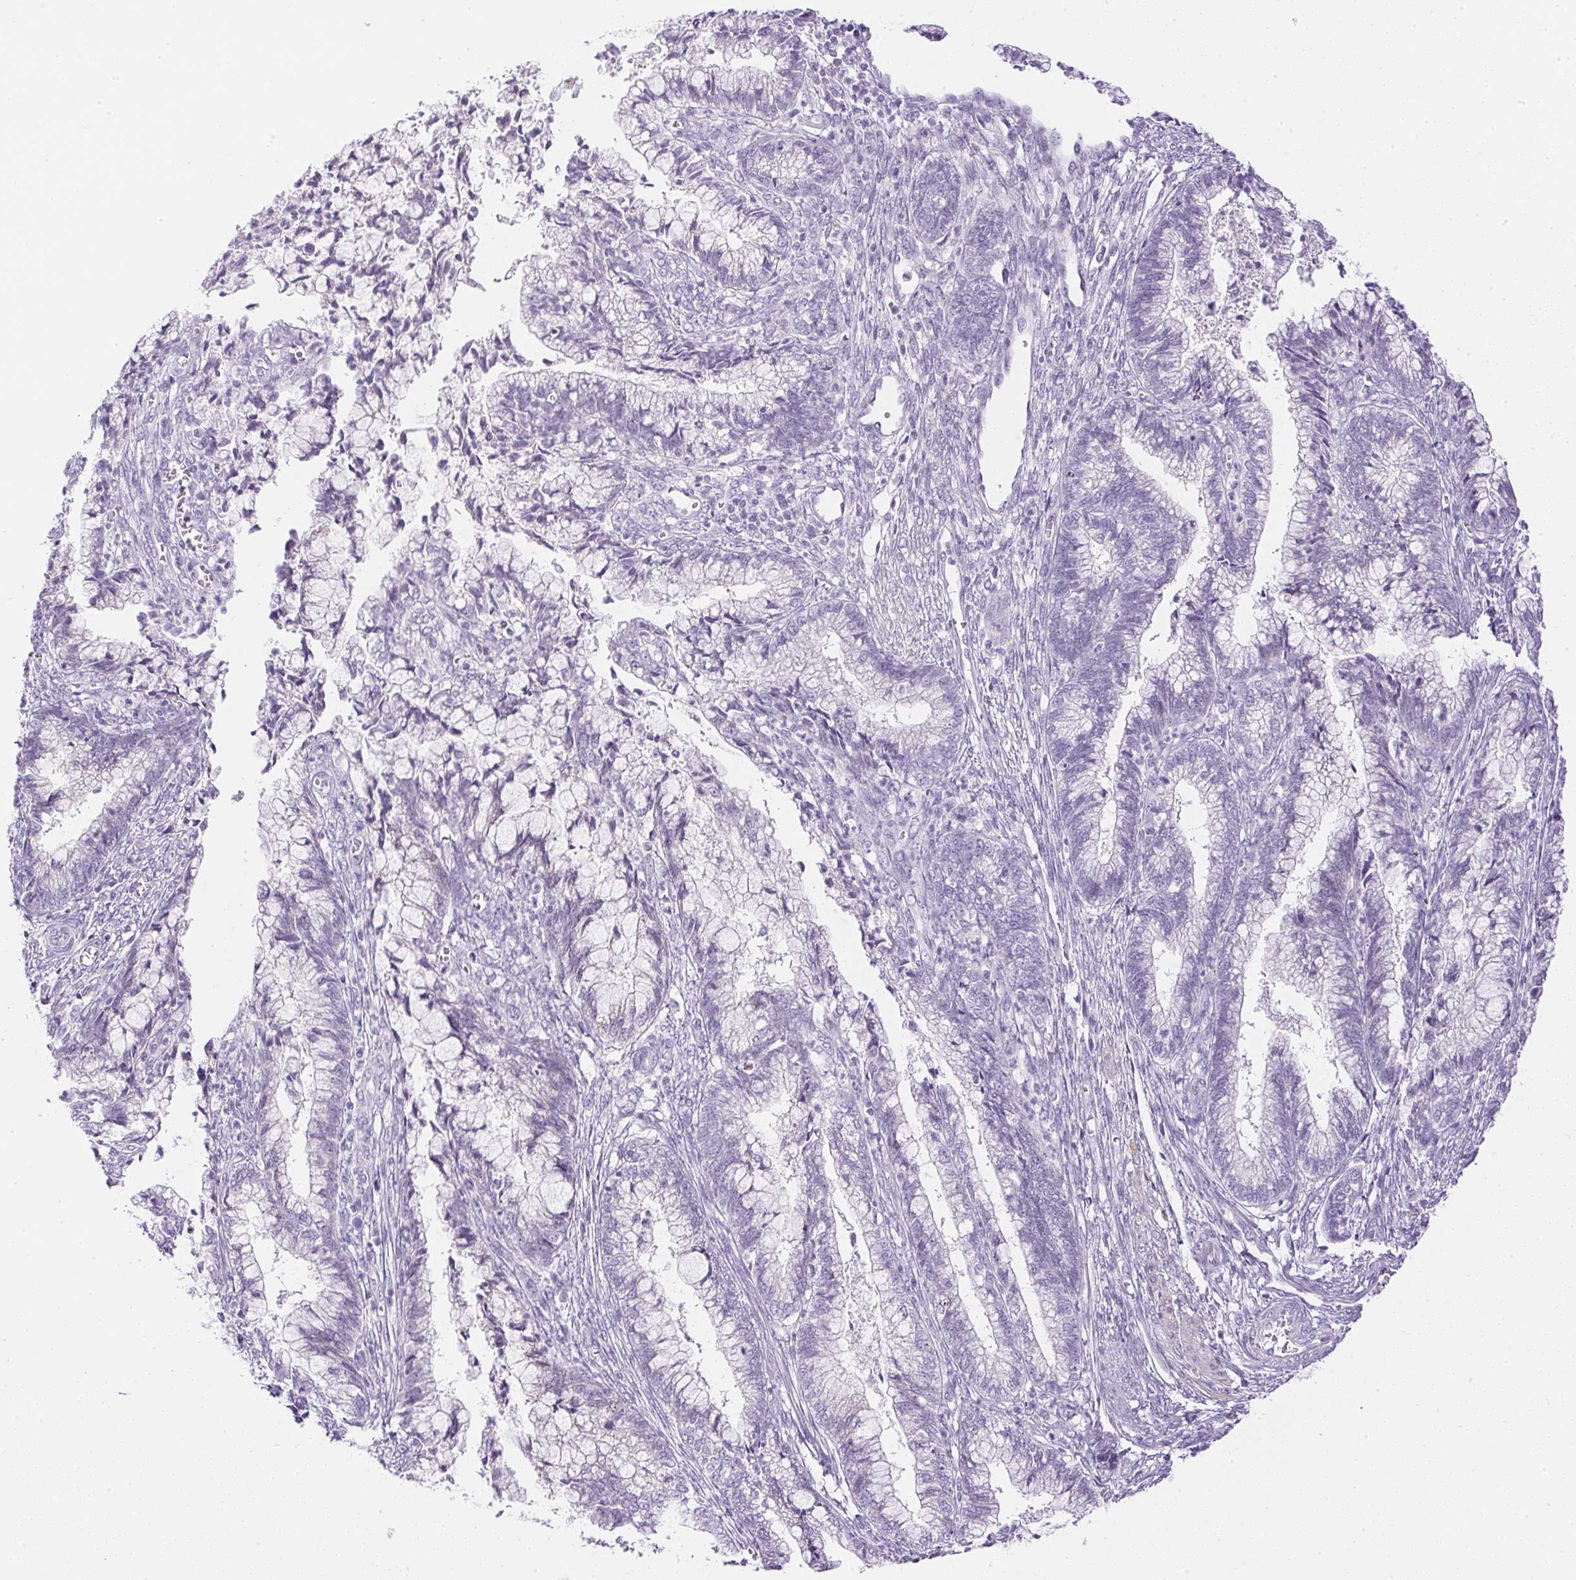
{"staining": {"intensity": "negative", "quantity": "none", "location": "none"}, "tissue": "cervical cancer", "cell_type": "Tumor cells", "image_type": "cancer", "snomed": [{"axis": "morphology", "description": "Adenocarcinoma, NOS"}, {"axis": "topography", "description": "Cervix"}], "caption": "Immunohistochemical staining of human adenocarcinoma (cervical) shows no significant staining in tumor cells. The staining is performed using DAB (3,3'-diaminobenzidine) brown chromogen with nuclei counter-stained in using hematoxylin.", "gene": "CTRL", "patient": {"sex": "female", "age": 44}}